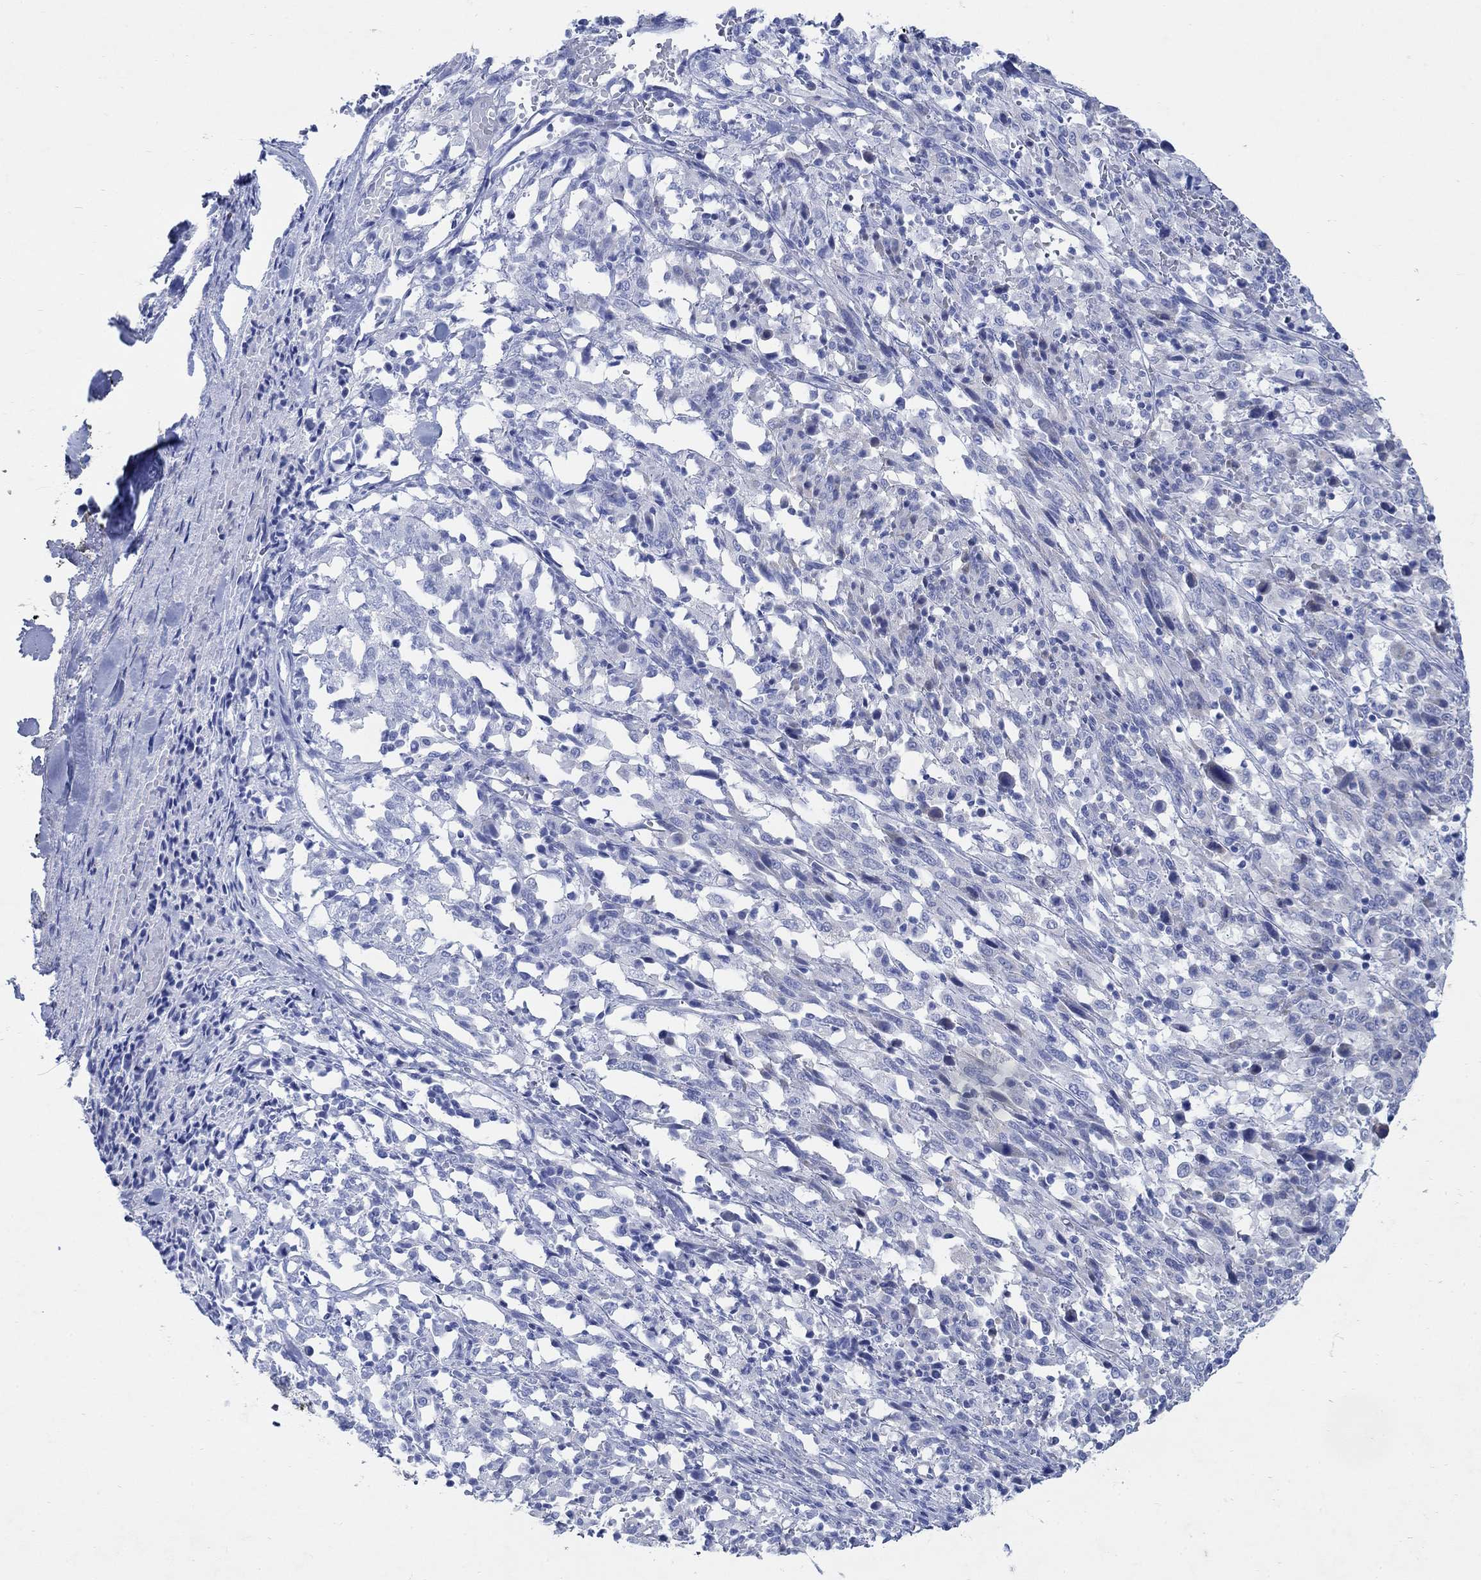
{"staining": {"intensity": "negative", "quantity": "none", "location": "none"}, "tissue": "melanoma", "cell_type": "Tumor cells", "image_type": "cancer", "snomed": [{"axis": "morphology", "description": "Malignant melanoma, NOS"}, {"axis": "topography", "description": "Skin"}], "caption": "Immunohistochemistry (IHC) histopathology image of neoplastic tissue: malignant melanoma stained with DAB shows no significant protein staining in tumor cells. (Brightfield microscopy of DAB (3,3'-diaminobenzidine) immunohistochemistry (IHC) at high magnification).", "gene": "ZDHHC14", "patient": {"sex": "female", "age": 91}}